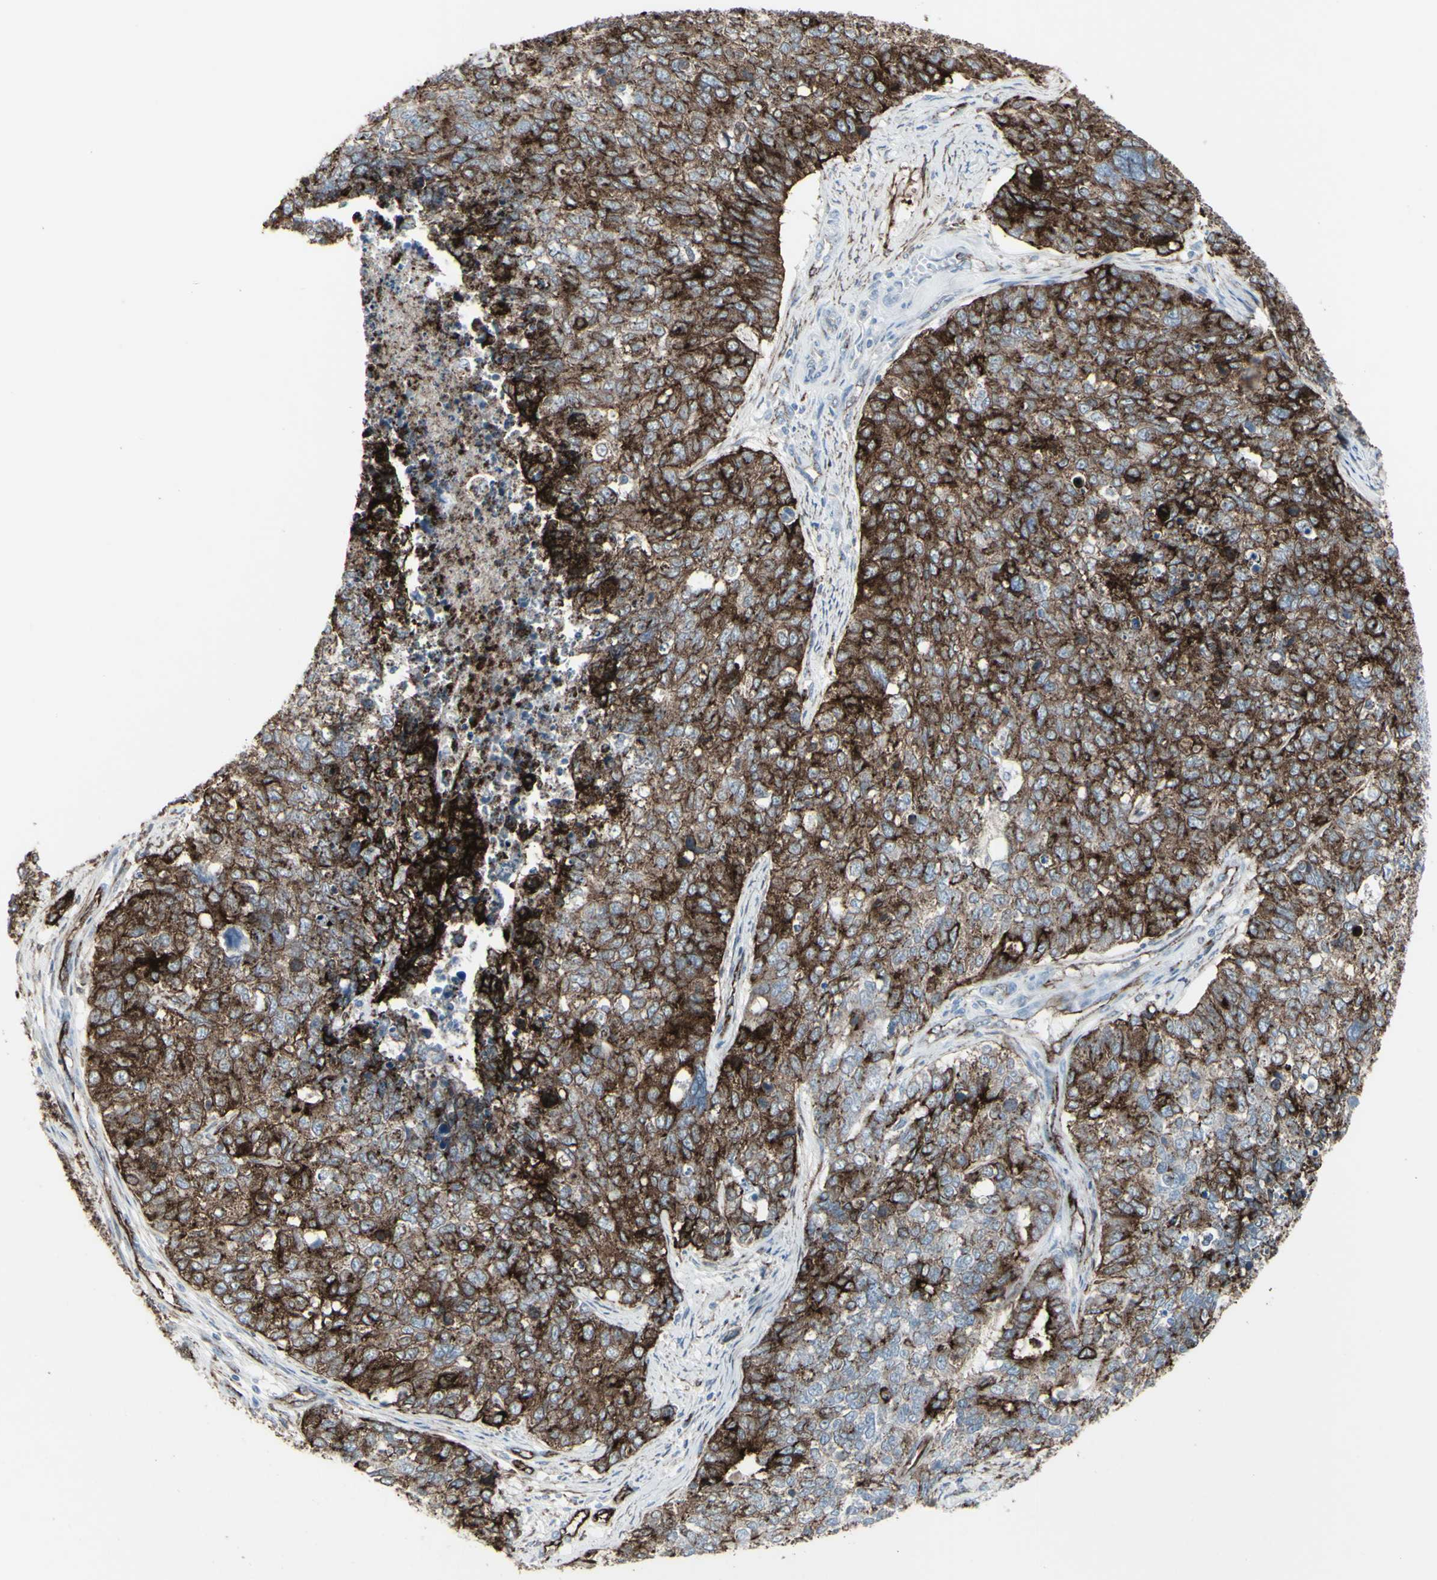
{"staining": {"intensity": "strong", "quantity": ">75%", "location": "cytoplasmic/membranous"}, "tissue": "cervical cancer", "cell_type": "Tumor cells", "image_type": "cancer", "snomed": [{"axis": "morphology", "description": "Squamous cell carcinoma, NOS"}, {"axis": "topography", "description": "Cervix"}], "caption": "The histopathology image exhibits staining of cervical squamous cell carcinoma, revealing strong cytoplasmic/membranous protein expression (brown color) within tumor cells. Nuclei are stained in blue.", "gene": "GJA1", "patient": {"sex": "female", "age": 63}}